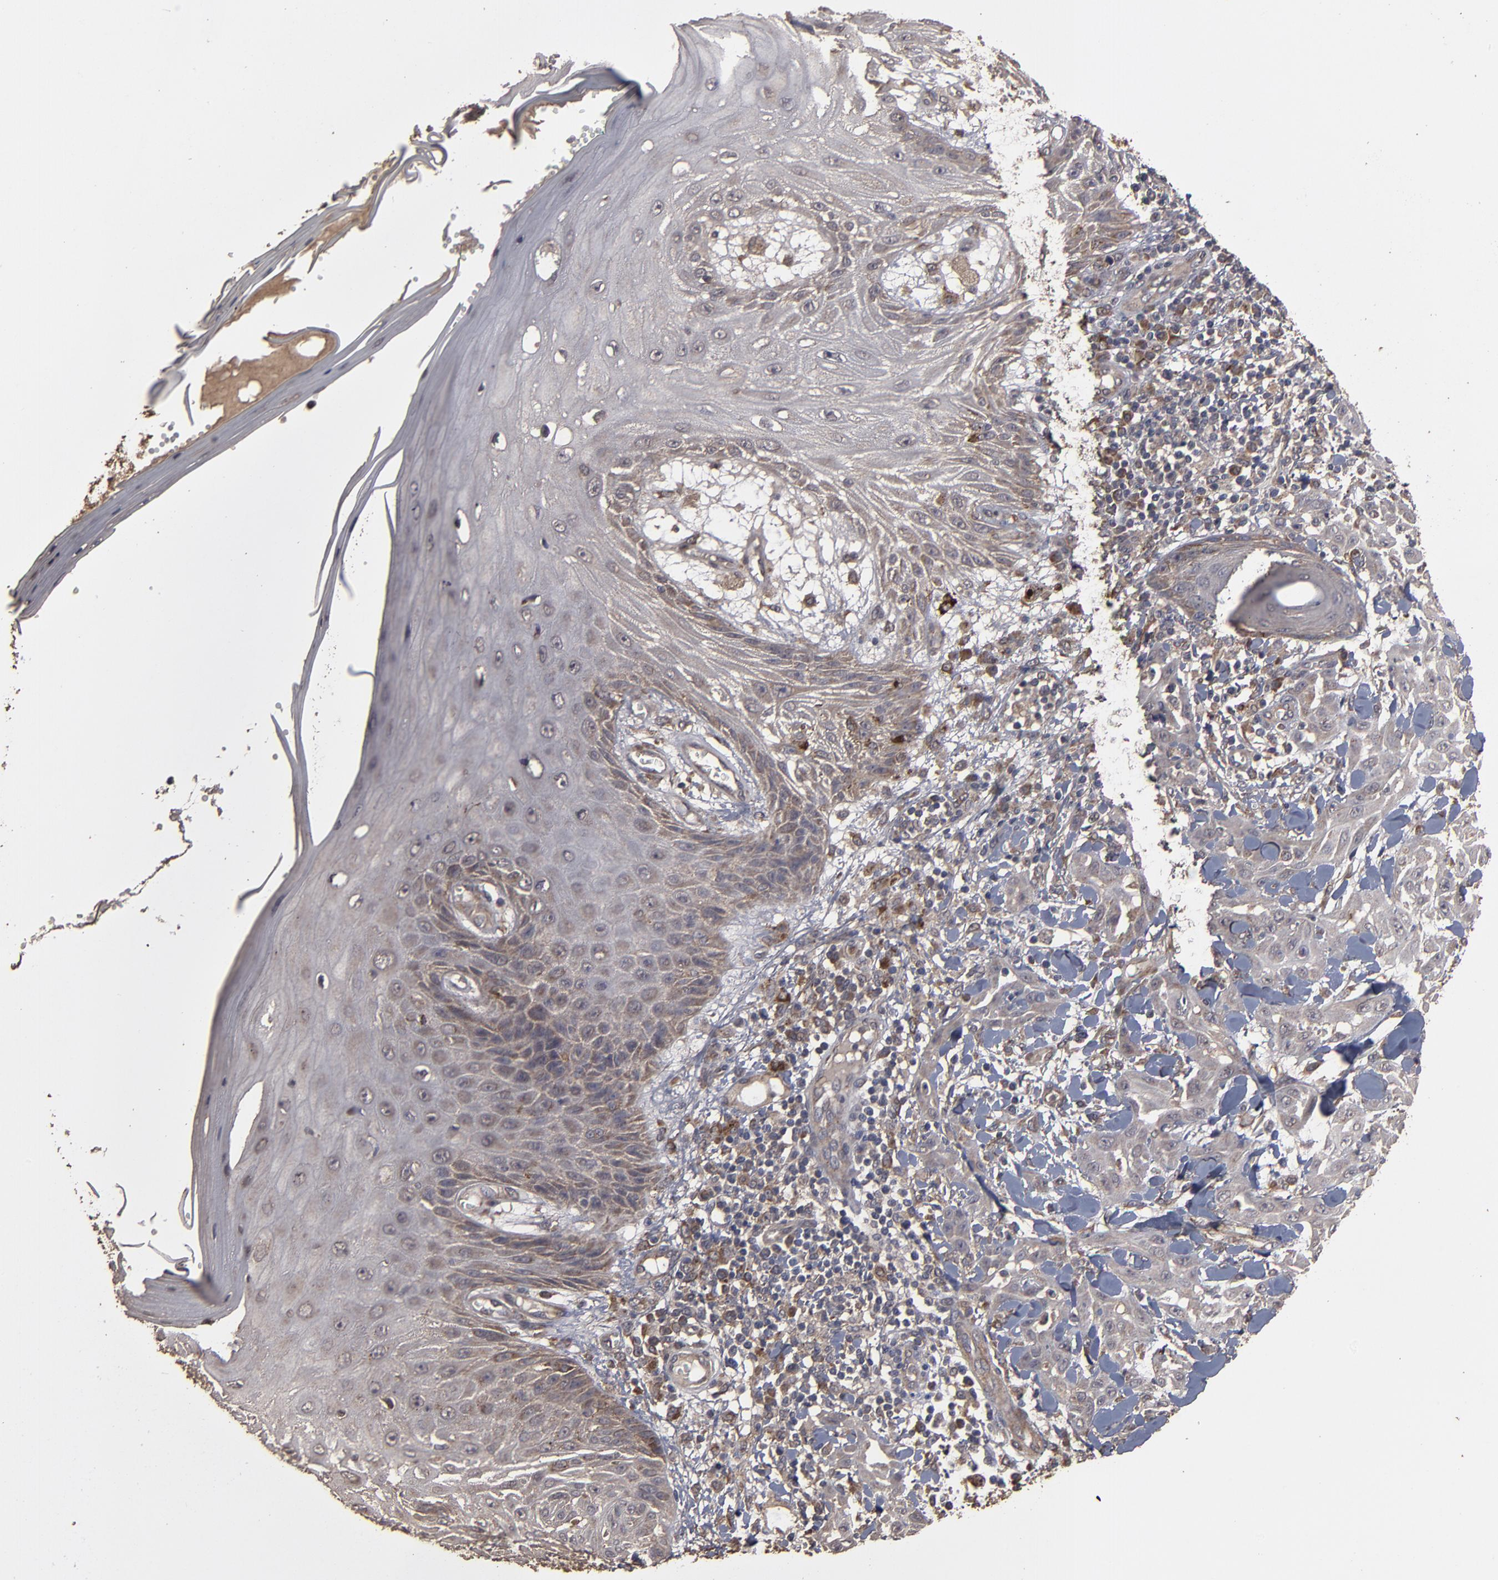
{"staining": {"intensity": "weak", "quantity": ">75%", "location": "cytoplasmic/membranous"}, "tissue": "skin cancer", "cell_type": "Tumor cells", "image_type": "cancer", "snomed": [{"axis": "morphology", "description": "Squamous cell carcinoma, NOS"}, {"axis": "topography", "description": "Skin"}], "caption": "This micrograph displays skin cancer (squamous cell carcinoma) stained with IHC to label a protein in brown. The cytoplasmic/membranous of tumor cells show weak positivity for the protein. Nuclei are counter-stained blue.", "gene": "MMP2", "patient": {"sex": "male", "age": 24}}